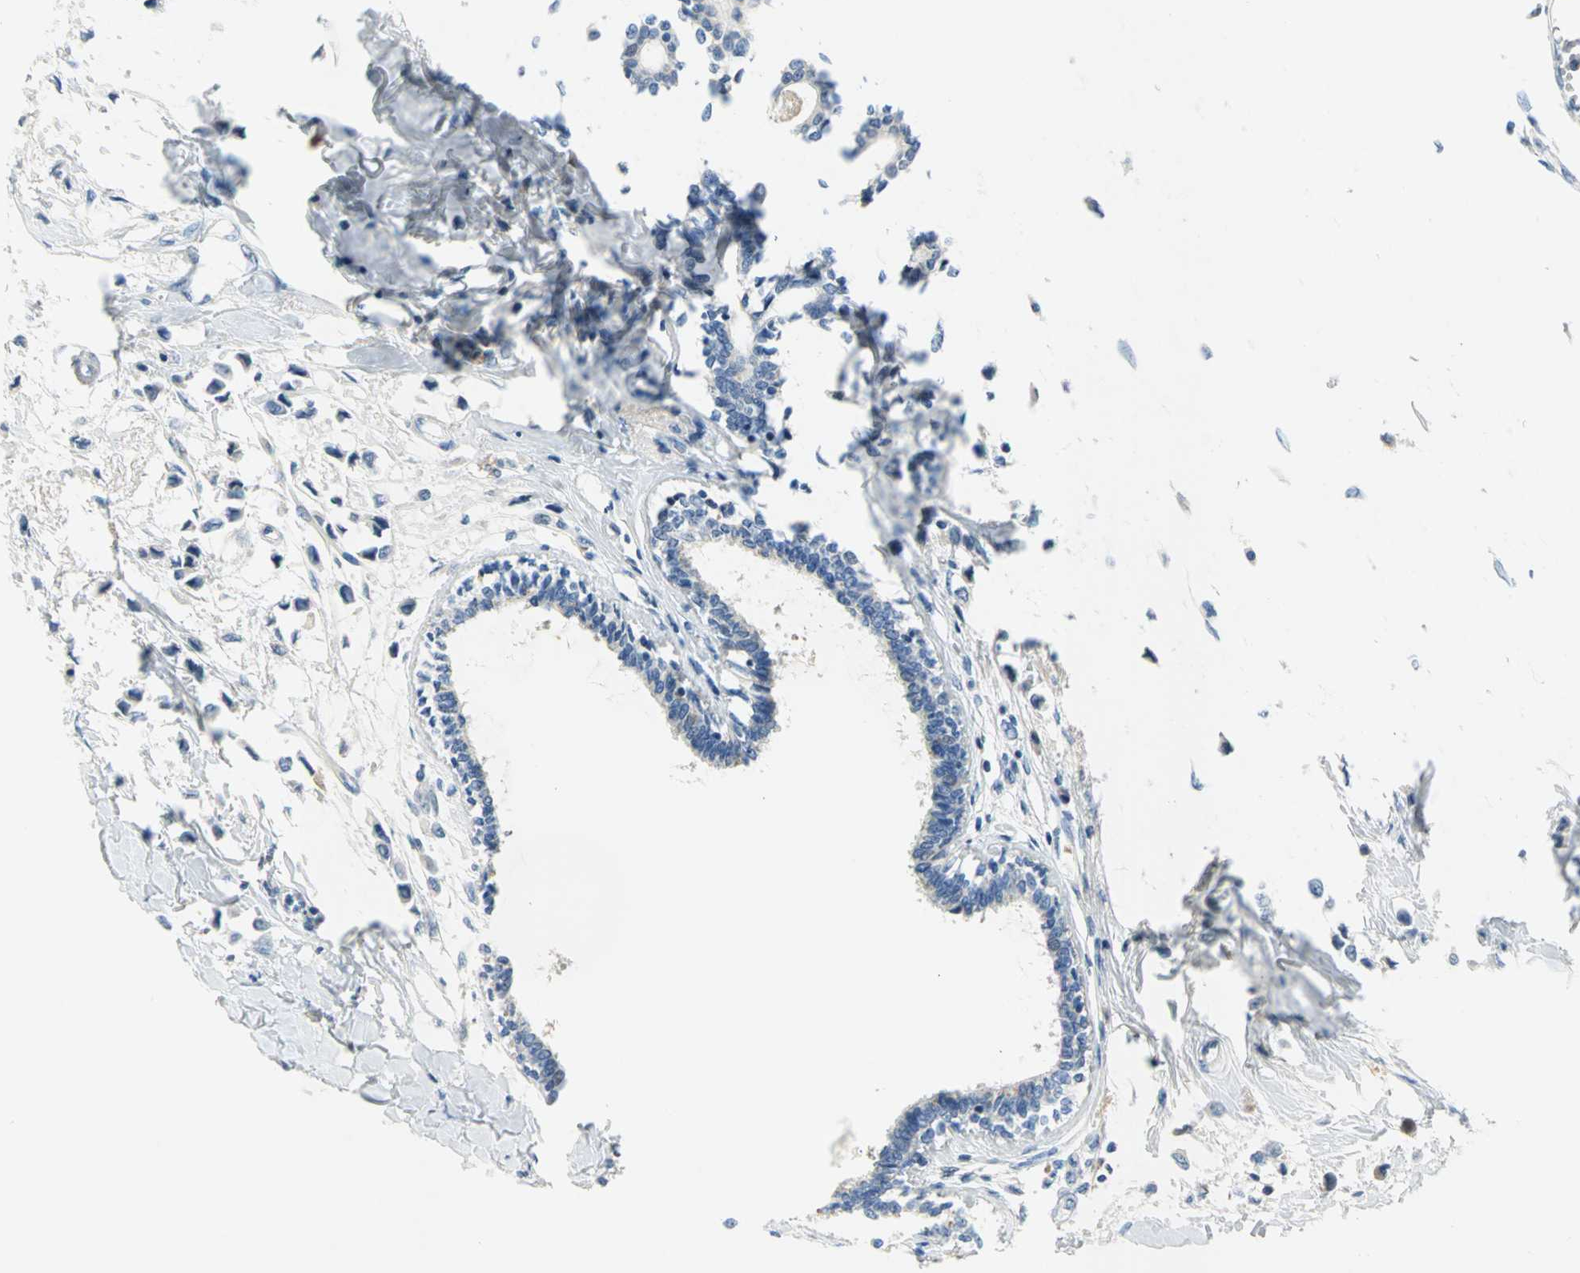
{"staining": {"intensity": "negative", "quantity": "none", "location": "none"}, "tissue": "breast cancer", "cell_type": "Tumor cells", "image_type": "cancer", "snomed": [{"axis": "morphology", "description": "Lobular carcinoma"}, {"axis": "topography", "description": "Breast"}], "caption": "High magnification brightfield microscopy of breast cancer (lobular carcinoma) stained with DAB (3,3'-diaminobenzidine) (brown) and counterstained with hematoxylin (blue): tumor cells show no significant positivity.", "gene": "ZIC1", "patient": {"sex": "female", "age": 51}}